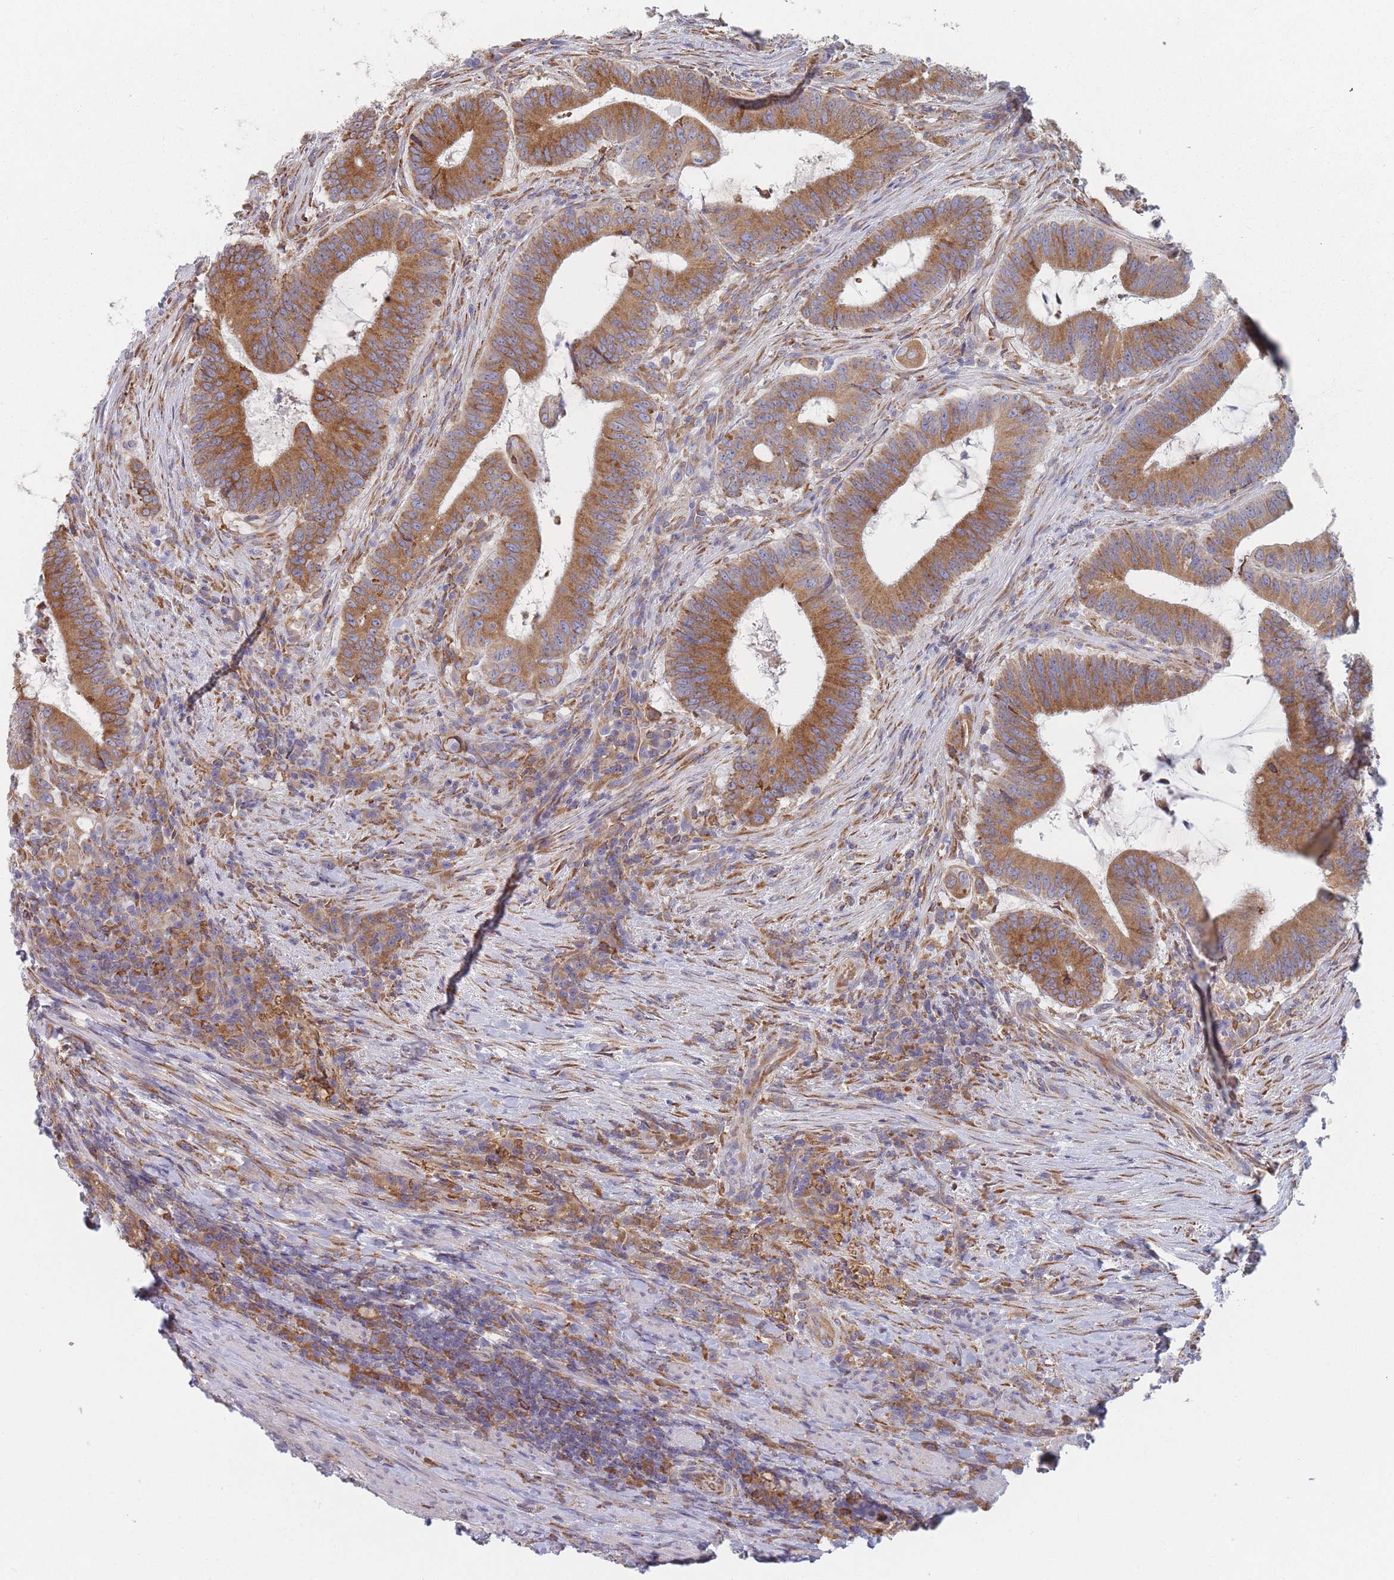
{"staining": {"intensity": "strong", "quantity": ">75%", "location": "cytoplasmic/membranous"}, "tissue": "colorectal cancer", "cell_type": "Tumor cells", "image_type": "cancer", "snomed": [{"axis": "morphology", "description": "Adenocarcinoma, NOS"}, {"axis": "topography", "description": "Colon"}], "caption": "Immunohistochemistry (IHC) (DAB) staining of human colorectal cancer exhibits strong cytoplasmic/membranous protein staining in approximately >75% of tumor cells.", "gene": "OR7C2", "patient": {"sex": "female", "age": 43}}